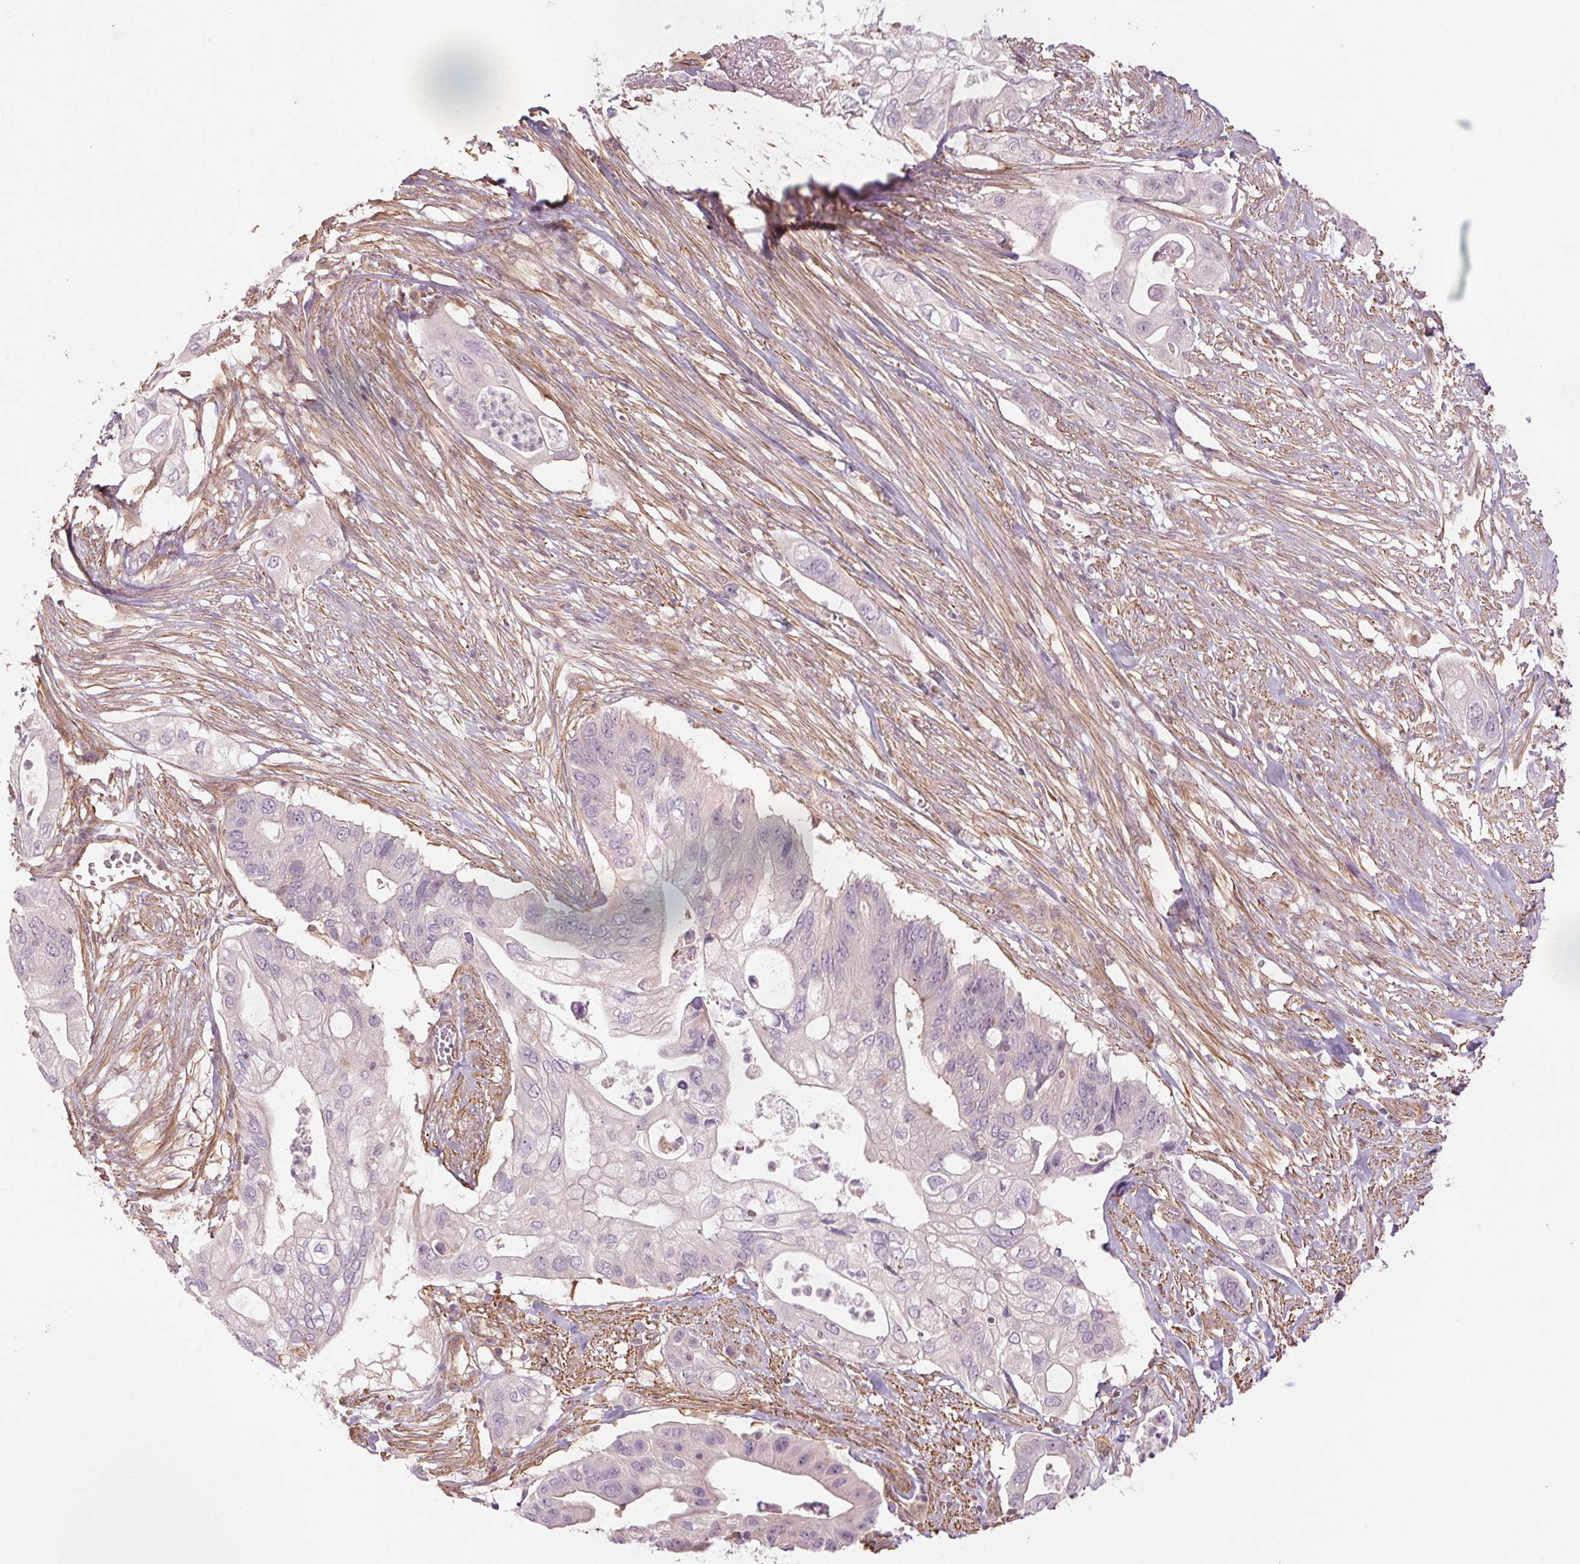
{"staining": {"intensity": "negative", "quantity": "none", "location": "none"}, "tissue": "pancreatic cancer", "cell_type": "Tumor cells", "image_type": "cancer", "snomed": [{"axis": "morphology", "description": "Adenocarcinoma, NOS"}, {"axis": "topography", "description": "Pancreas"}], "caption": "The micrograph shows no staining of tumor cells in pancreatic cancer.", "gene": "CCSER1", "patient": {"sex": "female", "age": 72}}